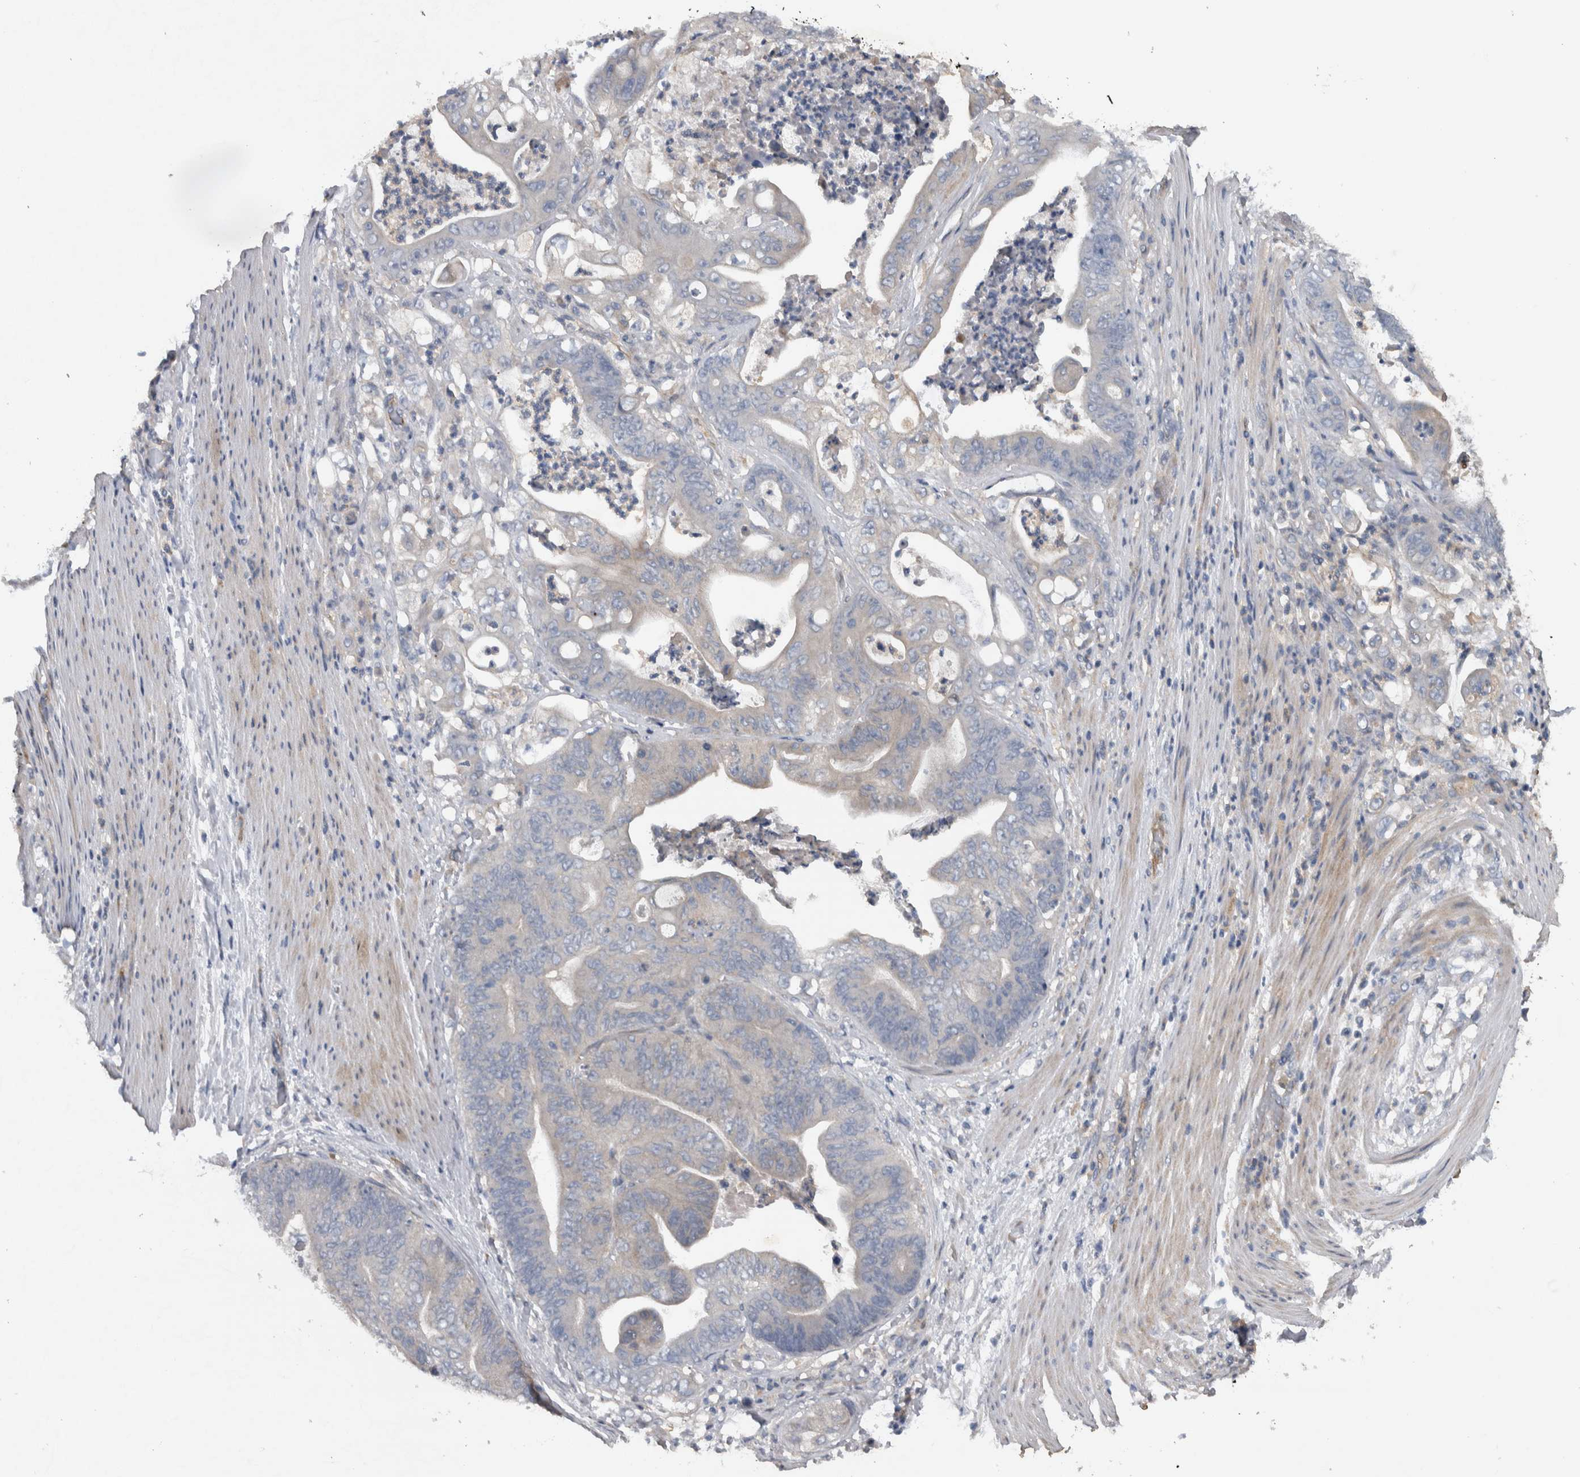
{"staining": {"intensity": "negative", "quantity": "none", "location": "none"}, "tissue": "stomach cancer", "cell_type": "Tumor cells", "image_type": "cancer", "snomed": [{"axis": "morphology", "description": "Adenocarcinoma, NOS"}, {"axis": "topography", "description": "Stomach"}], "caption": "Tumor cells are negative for protein expression in human stomach cancer (adenocarcinoma).", "gene": "NT5C2", "patient": {"sex": "female", "age": 73}}